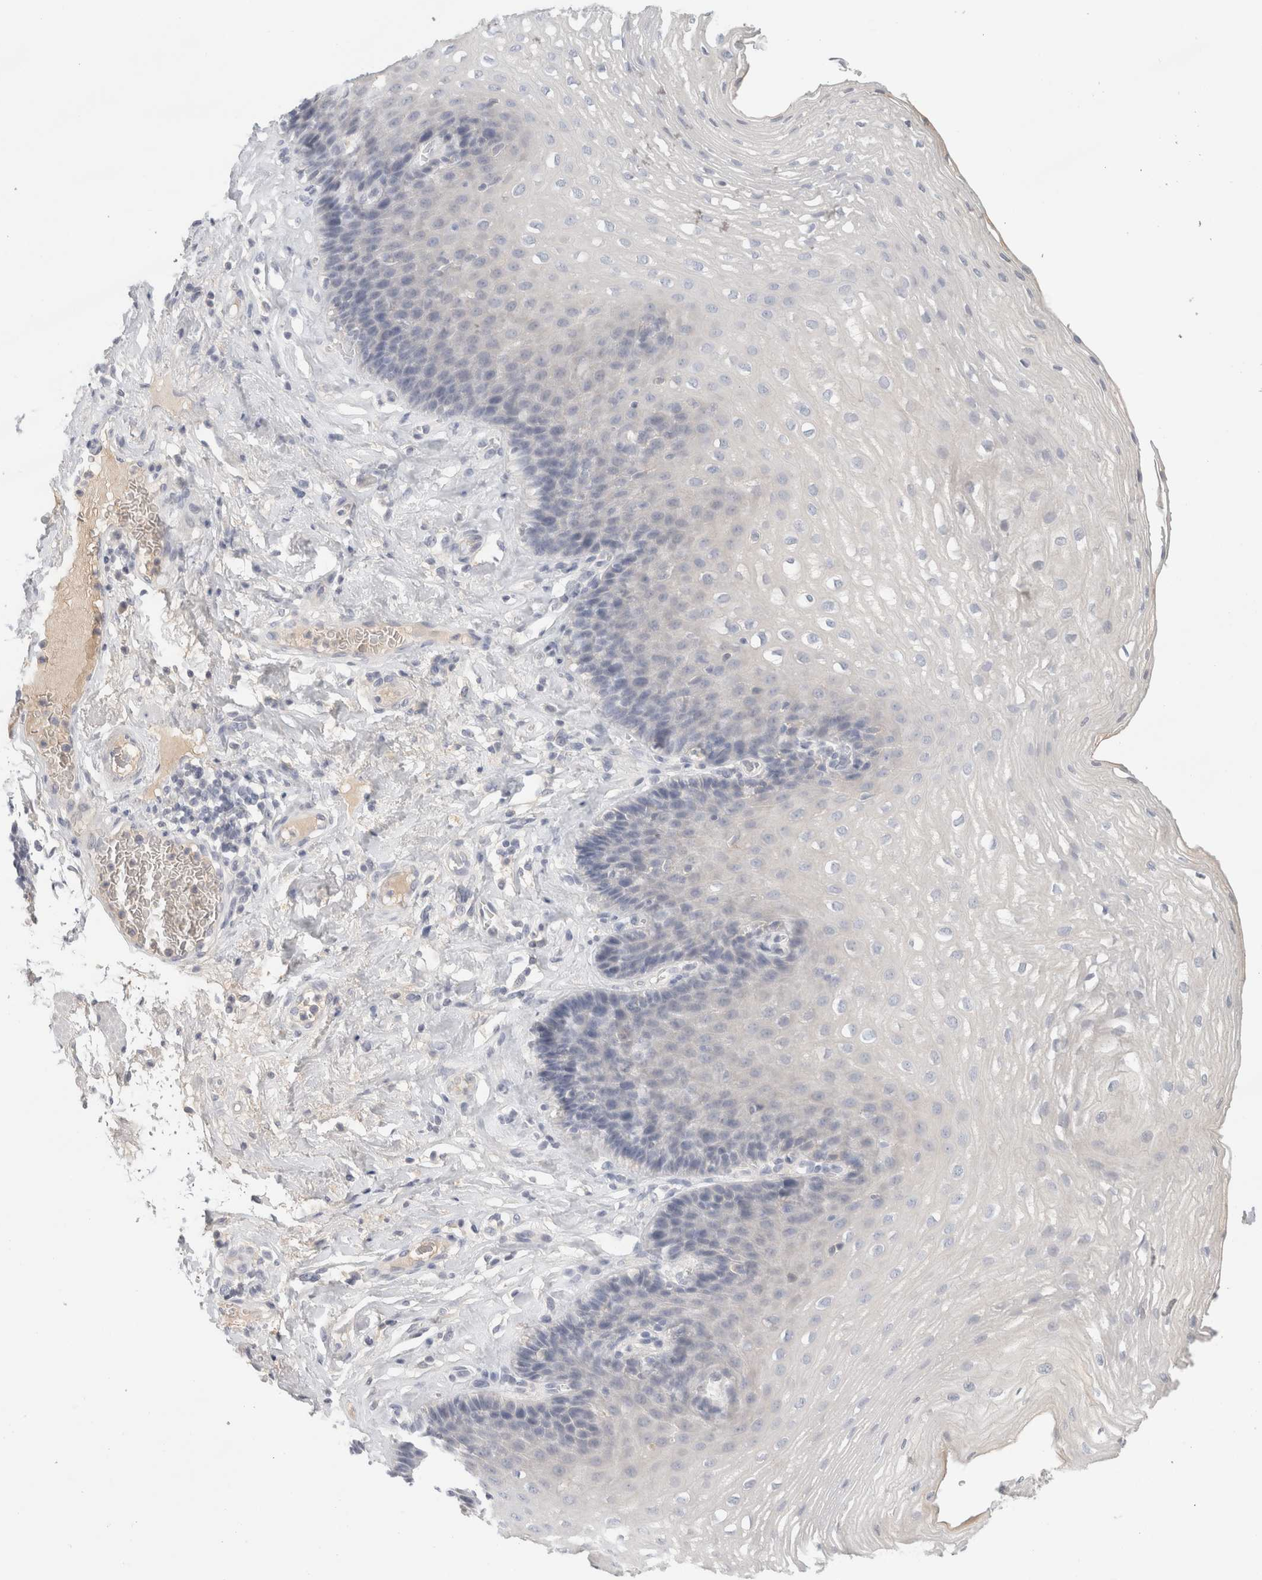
{"staining": {"intensity": "negative", "quantity": "none", "location": "none"}, "tissue": "esophagus", "cell_type": "Squamous epithelial cells", "image_type": "normal", "snomed": [{"axis": "morphology", "description": "Normal tissue, NOS"}, {"axis": "topography", "description": "Esophagus"}], "caption": "A histopathology image of human esophagus is negative for staining in squamous epithelial cells. (DAB (3,3'-diaminobenzidine) immunohistochemistry (IHC) with hematoxylin counter stain).", "gene": "STK31", "patient": {"sex": "female", "age": 66}}